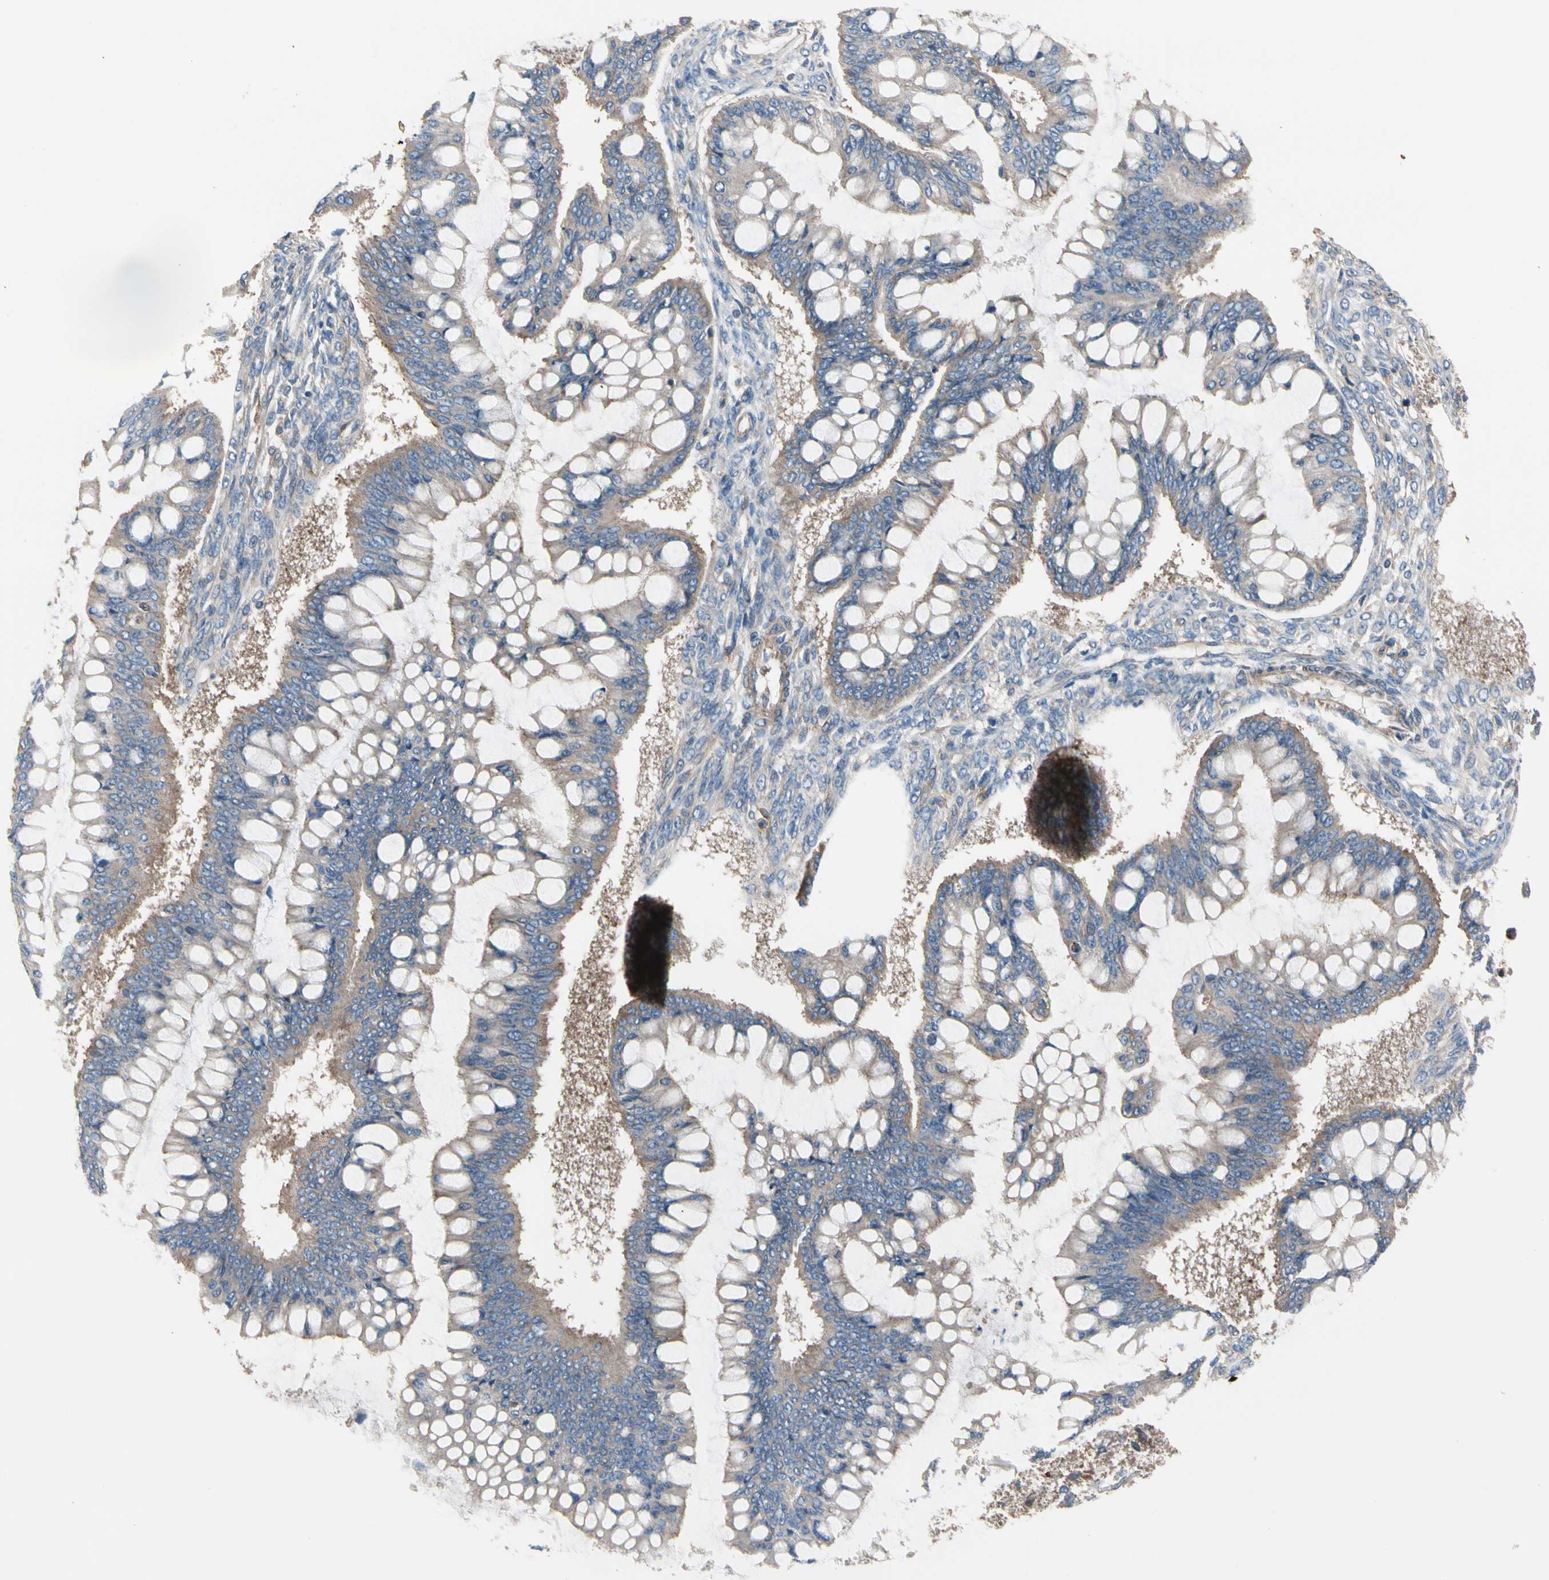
{"staining": {"intensity": "weak", "quantity": ">75%", "location": "cytoplasmic/membranous"}, "tissue": "ovarian cancer", "cell_type": "Tumor cells", "image_type": "cancer", "snomed": [{"axis": "morphology", "description": "Cystadenocarcinoma, mucinous, NOS"}, {"axis": "topography", "description": "Ovary"}], "caption": "Ovarian cancer stained with a brown dye displays weak cytoplasmic/membranous positive staining in approximately >75% of tumor cells.", "gene": "ROCK1", "patient": {"sex": "female", "age": 73}}